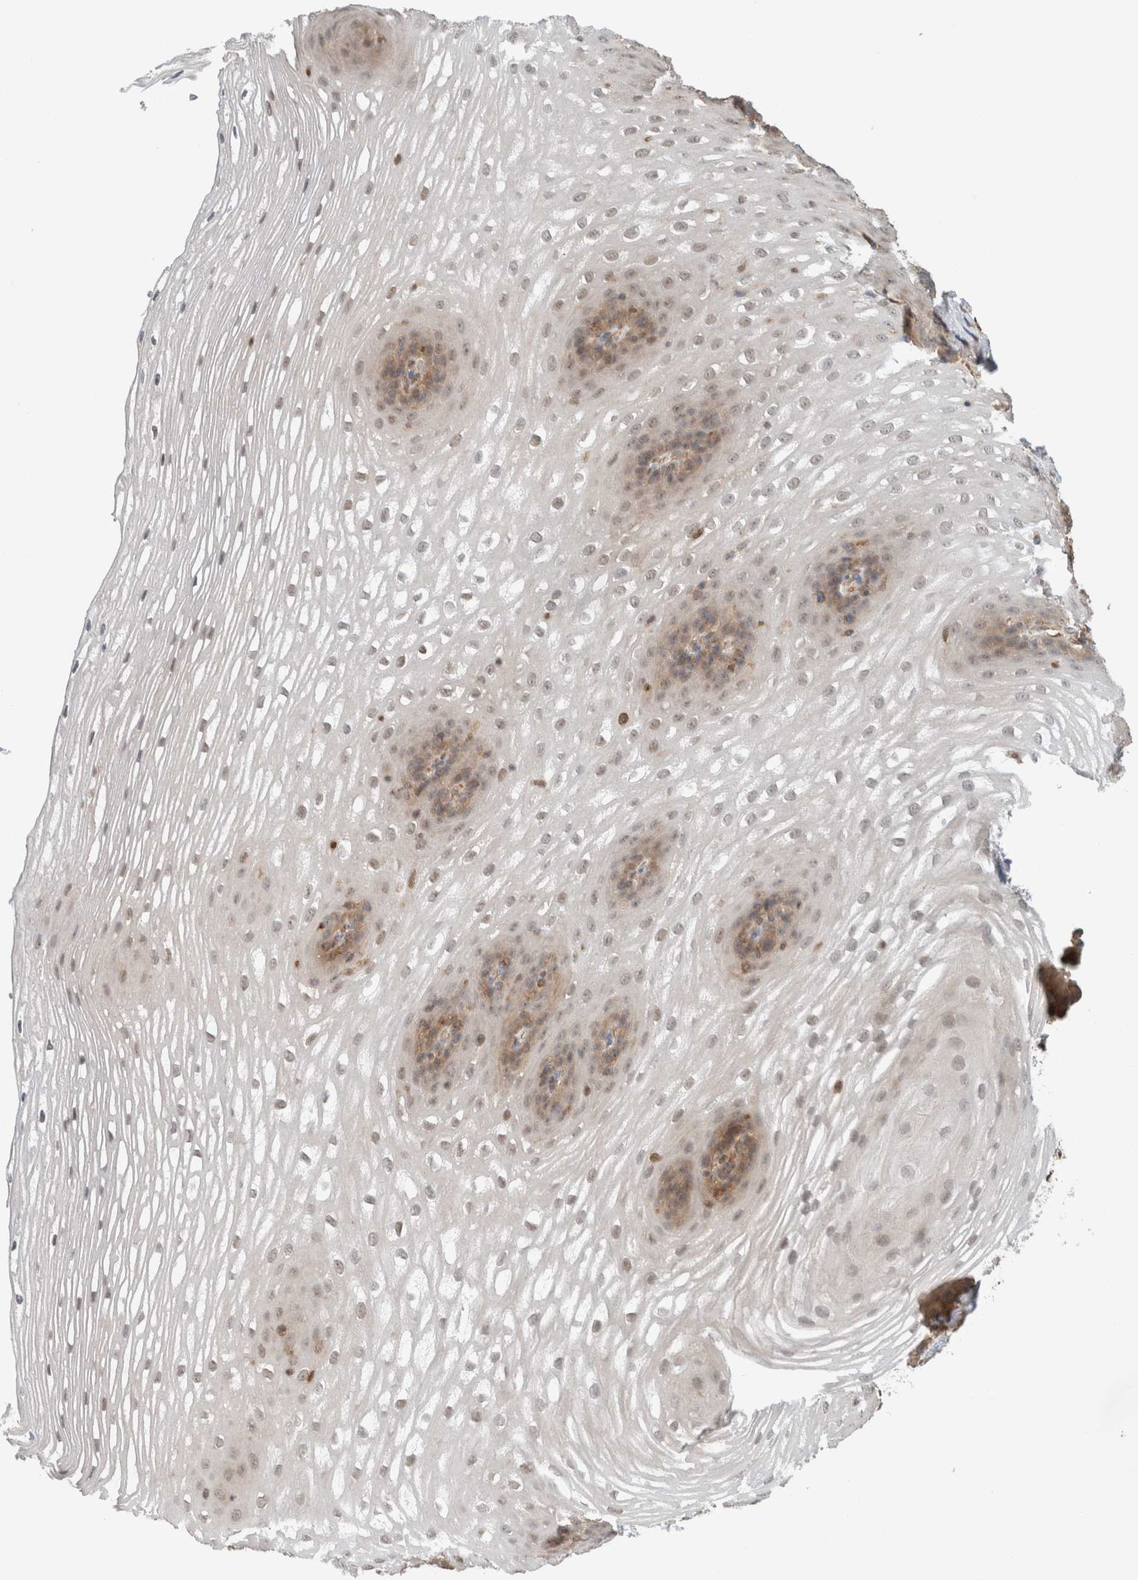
{"staining": {"intensity": "moderate", "quantity": "<25%", "location": "cytoplasmic/membranous"}, "tissue": "esophagus", "cell_type": "Squamous epithelial cells", "image_type": "normal", "snomed": [{"axis": "morphology", "description": "Normal tissue, NOS"}, {"axis": "topography", "description": "Esophagus"}], "caption": "High-power microscopy captured an immunohistochemistry image of normal esophagus, revealing moderate cytoplasmic/membranous staining in approximately <25% of squamous epithelial cells. Using DAB (3,3'-diaminobenzidine) (brown) and hematoxylin (blue) stains, captured at high magnification using brightfield microscopy.", "gene": "PFDN4", "patient": {"sex": "female", "age": 66}}